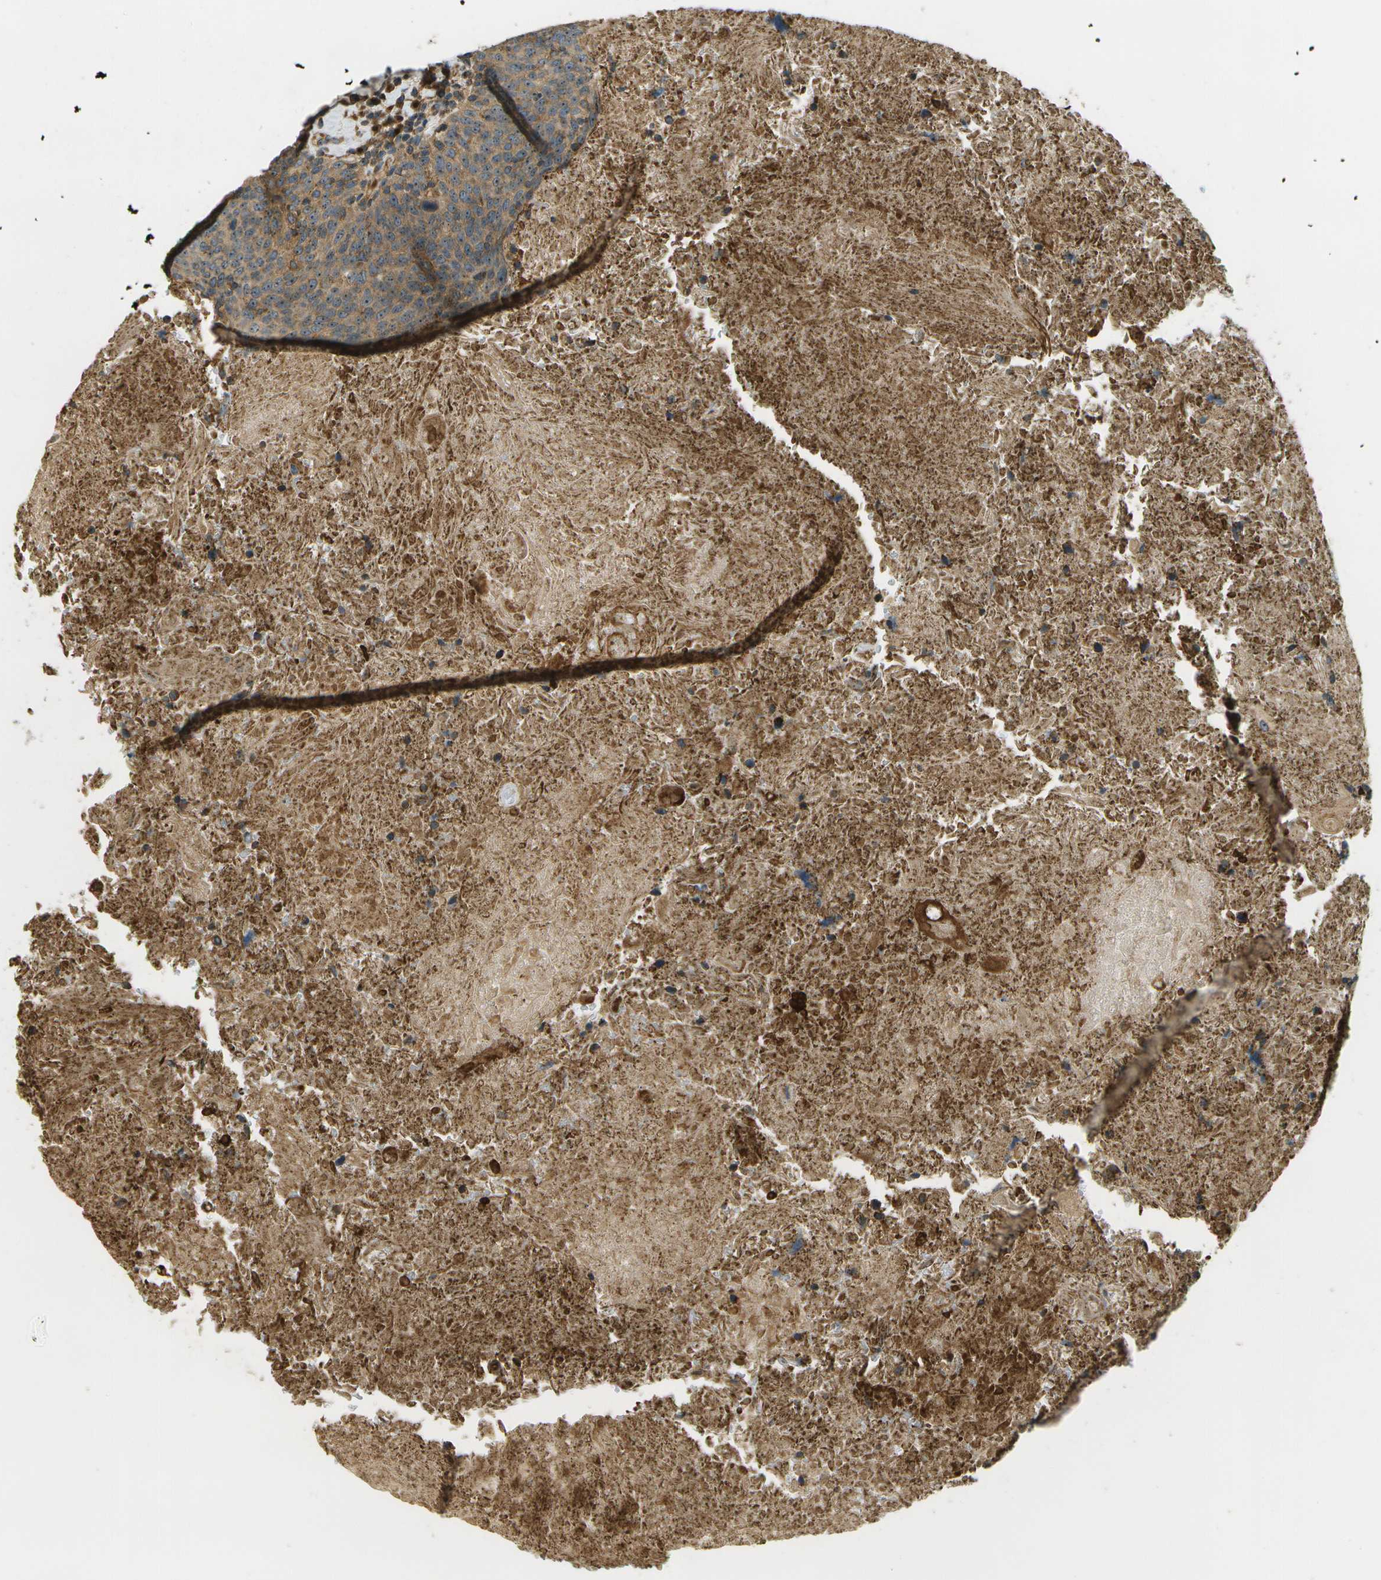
{"staining": {"intensity": "moderate", "quantity": ">75%", "location": "cytoplasmic/membranous,nuclear"}, "tissue": "head and neck cancer", "cell_type": "Tumor cells", "image_type": "cancer", "snomed": [{"axis": "morphology", "description": "Squamous cell carcinoma, NOS"}, {"axis": "morphology", "description": "Squamous cell carcinoma, metastatic, NOS"}, {"axis": "topography", "description": "Lymph node"}, {"axis": "topography", "description": "Head-Neck"}], "caption": "Protein expression by immunohistochemistry (IHC) demonstrates moderate cytoplasmic/membranous and nuclear staining in approximately >75% of tumor cells in head and neck cancer.", "gene": "LRP12", "patient": {"sex": "male", "age": 62}}